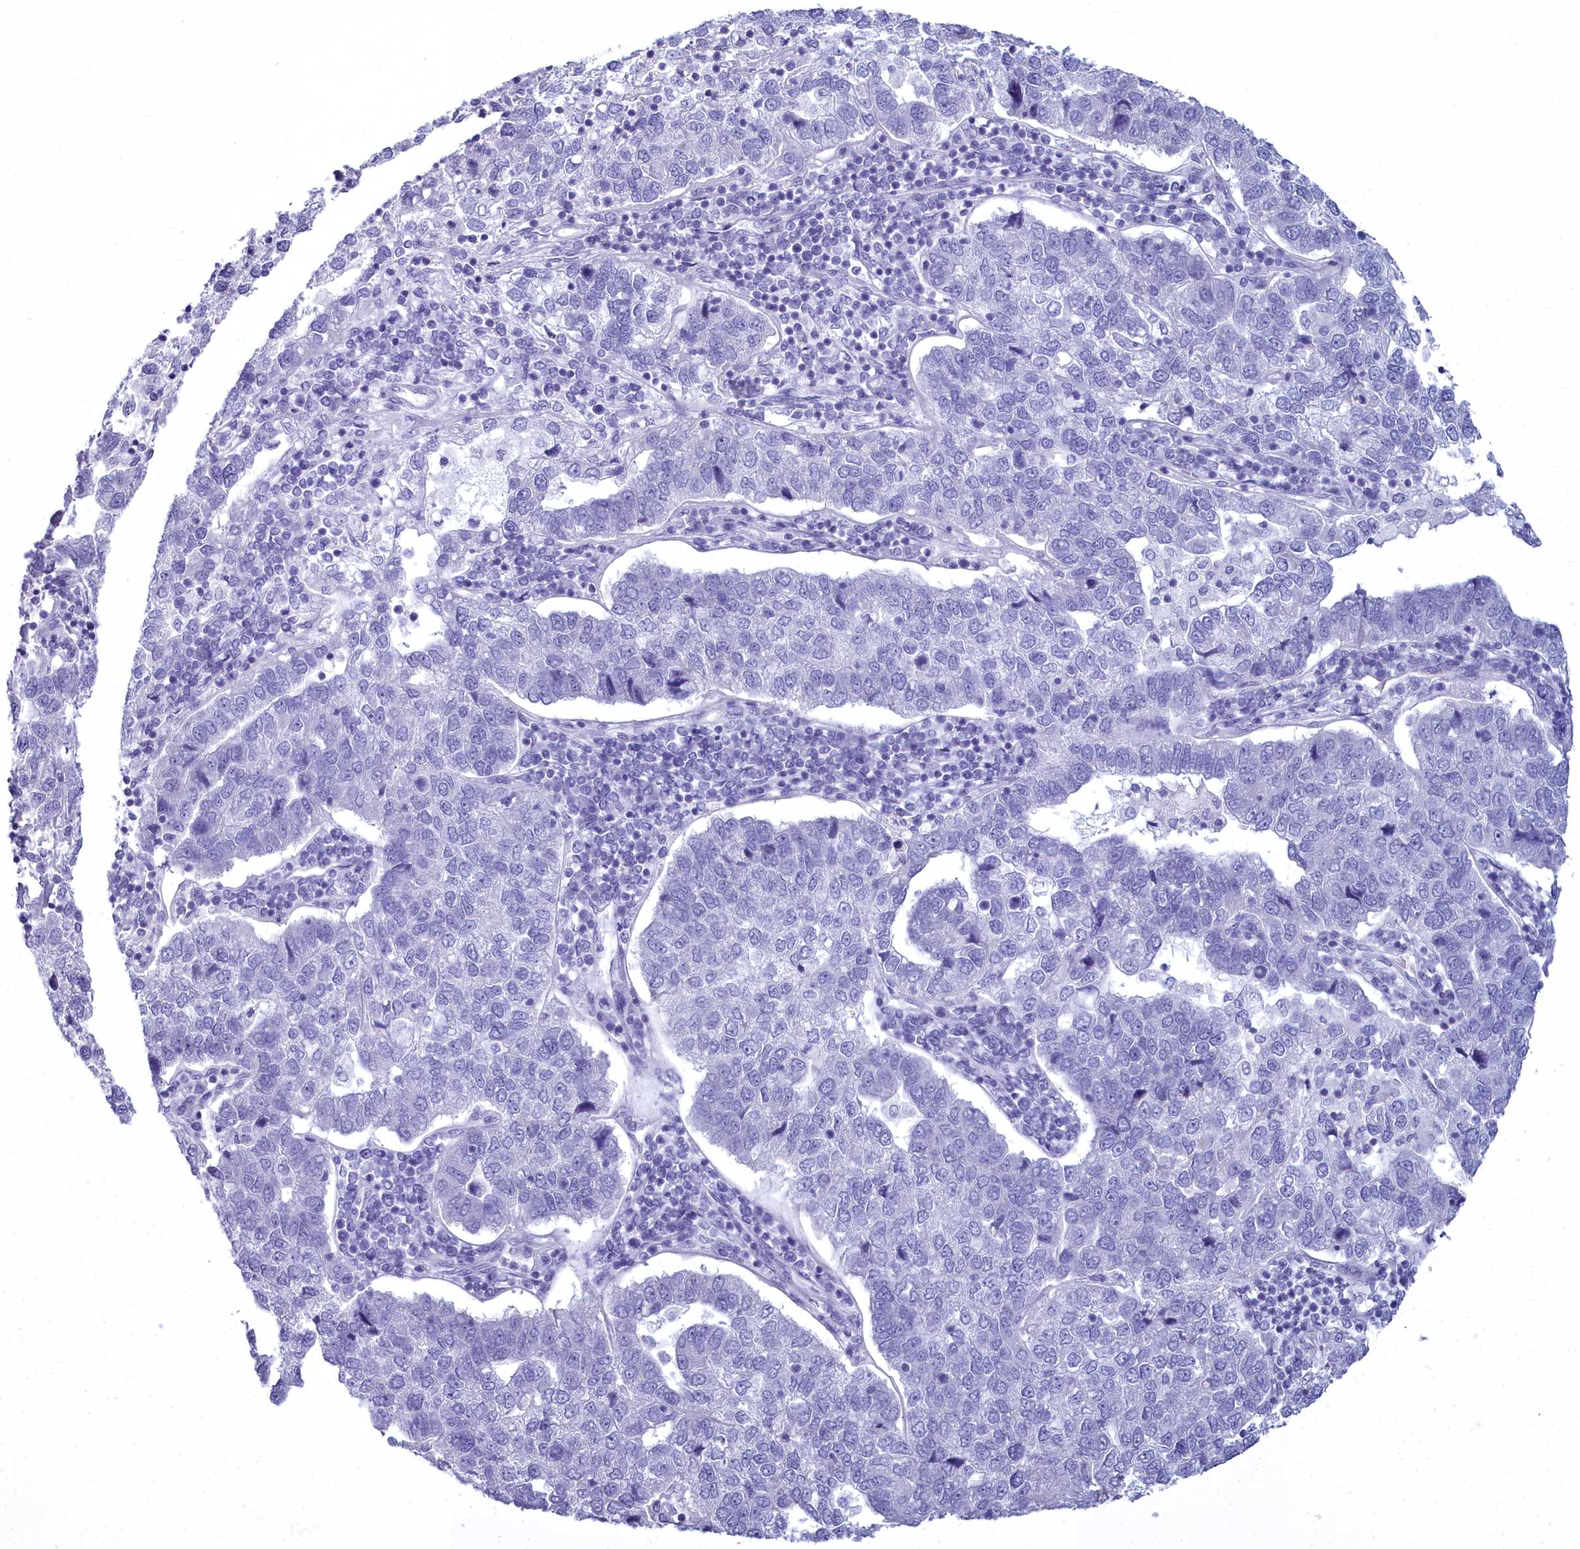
{"staining": {"intensity": "negative", "quantity": "none", "location": "none"}, "tissue": "pancreatic cancer", "cell_type": "Tumor cells", "image_type": "cancer", "snomed": [{"axis": "morphology", "description": "Adenocarcinoma, NOS"}, {"axis": "topography", "description": "Pancreas"}], "caption": "The micrograph exhibits no staining of tumor cells in pancreatic adenocarcinoma.", "gene": "MAP6", "patient": {"sex": "female", "age": 61}}